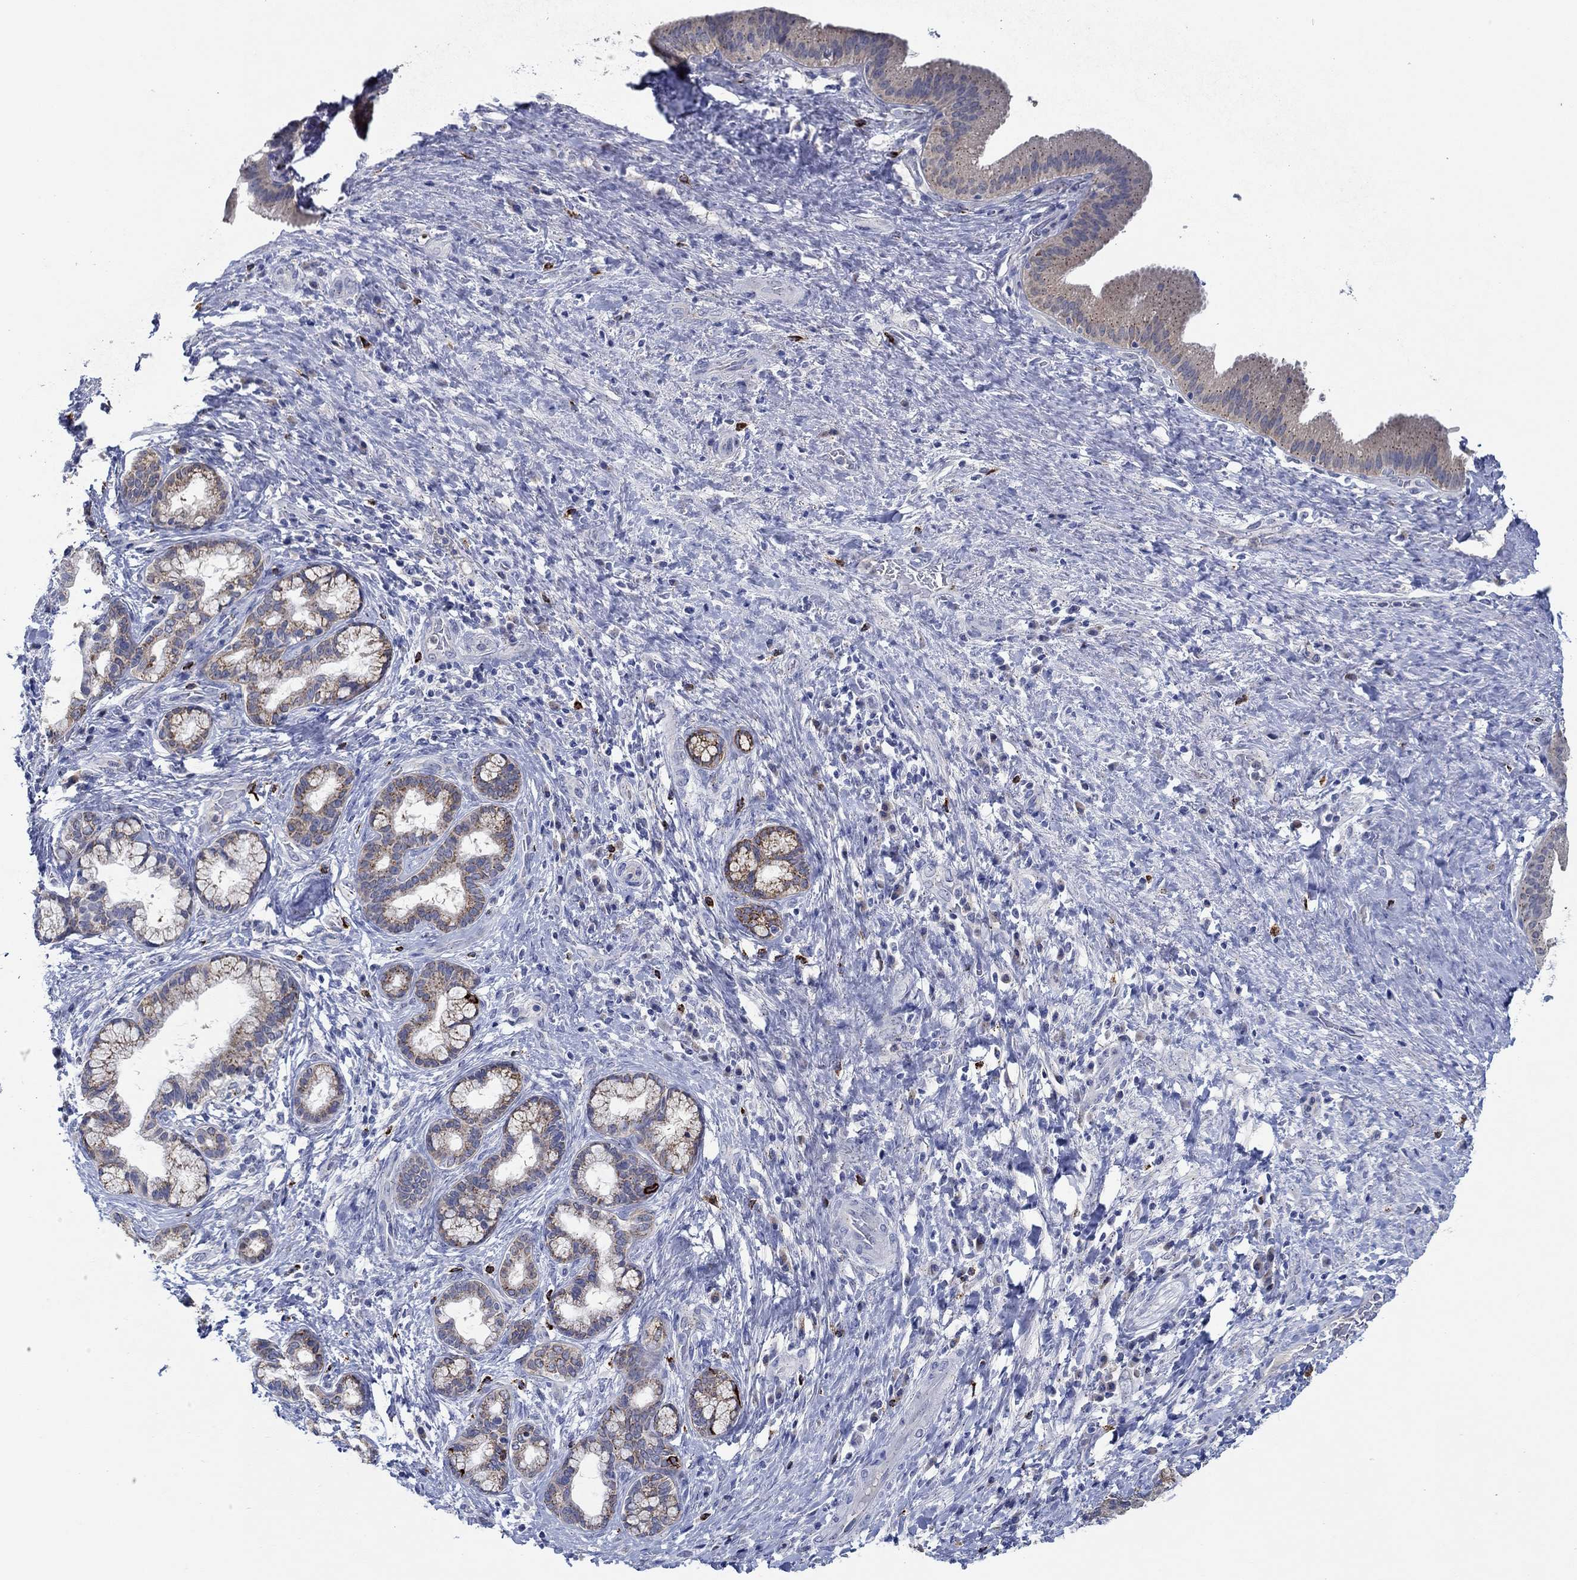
{"staining": {"intensity": "negative", "quantity": "none", "location": "none"}, "tissue": "liver cancer", "cell_type": "Tumor cells", "image_type": "cancer", "snomed": [{"axis": "morphology", "description": "Cholangiocarcinoma"}, {"axis": "topography", "description": "Liver"}], "caption": "This is an IHC histopathology image of cholangiocarcinoma (liver). There is no staining in tumor cells.", "gene": "CPM", "patient": {"sex": "female", "age": 73}}